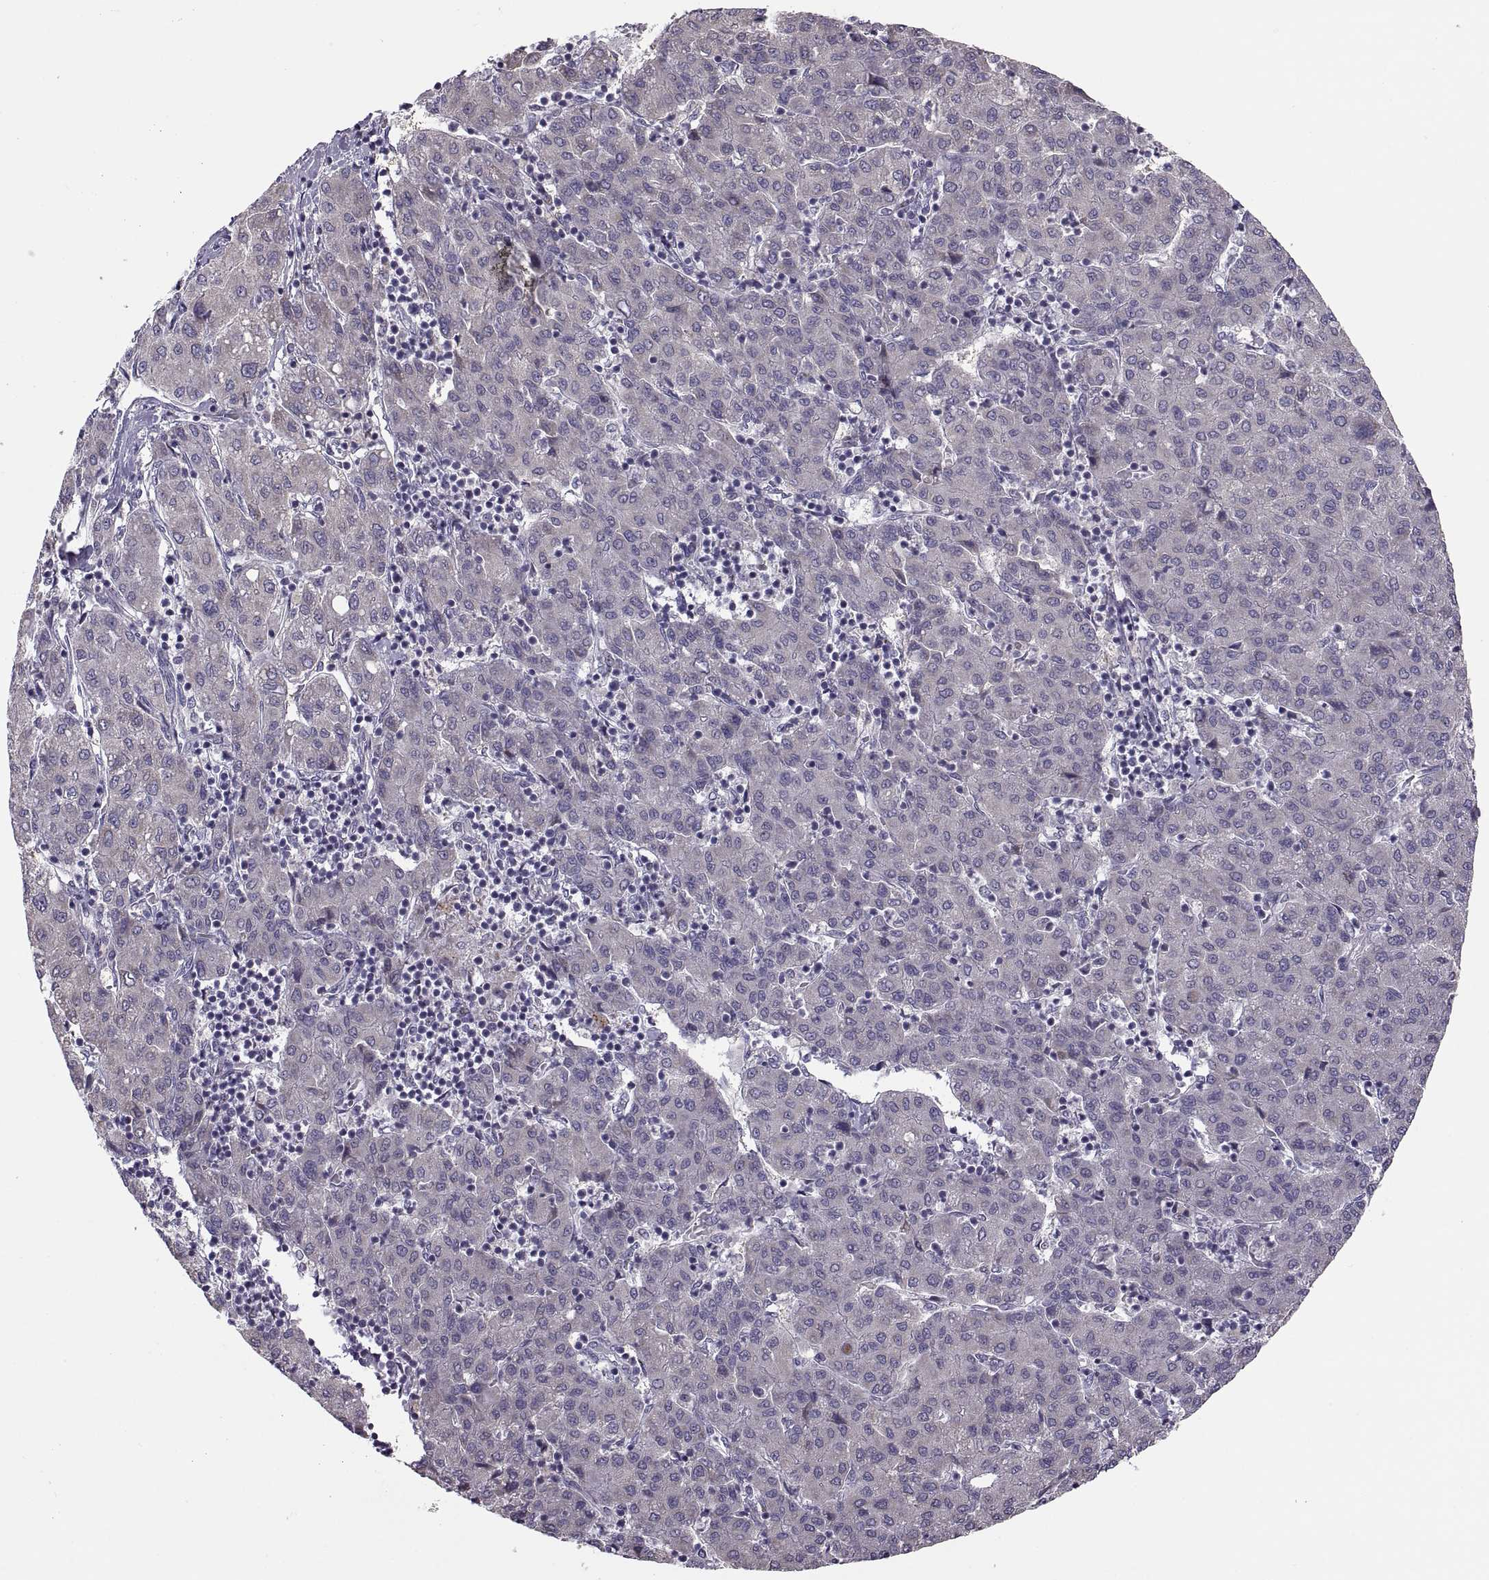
{"staining": {"intensity": "negative", "quantity": "none", "location": "none"}, "tissue": "liver cancer", "cell_type": "Tumor cells", "image_type": "cancer", "snomed": [{"axis": "morphology", "description": "Carcinoma, Hepatocellular, NOS"}, {"axis": "topography", "description": "Liver"}], "caption": "A photomicrograph of liver cancer (hepatocellular carcinoma) stained for a protein displays no brown staining in tumor cells.", "gene": "ACSBG2", "patient": {"sex": "male", "age": 65}}